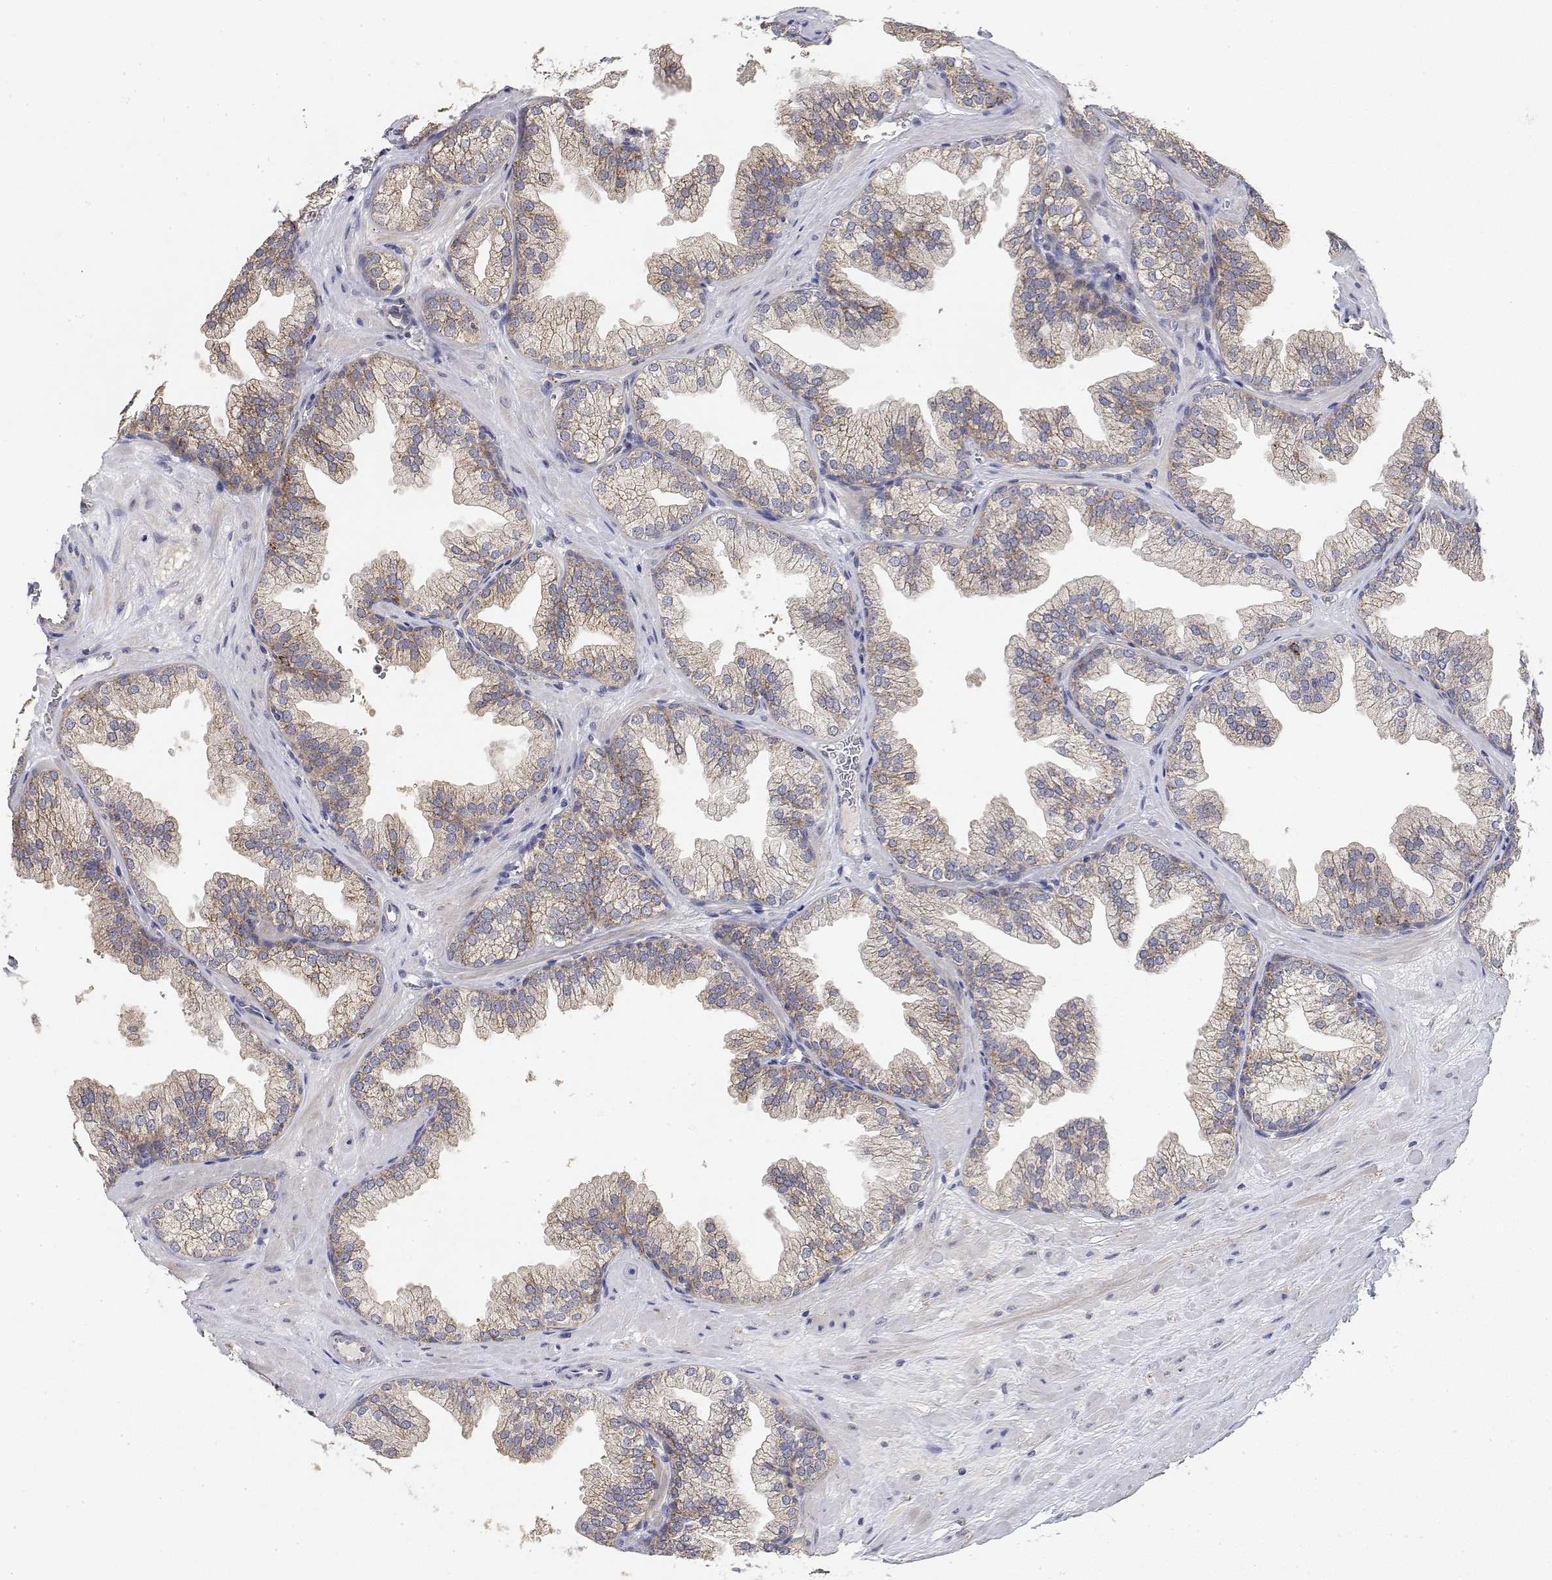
{"staining": {"intensity": "weak", "quantity": "25%-75%", "location": "cytoplasmic/membranous"}, "tissue": "prostate", "cell_type": "Glandular cells", "image_type": "normal", "snomed": [{"axis": "morphology", "description": "Normal tissue, NOS"}, {"axis": "topography", "description": "Prostate"}], "caption": "Immunohistochemical staining of benign prostate exhibits low levels of weak cytoplasmic/membranous positivity in approximately 25%-75% of glandular cells.", "gene": "LONRF3", "patient": {"sex": "male", "age": 37}}